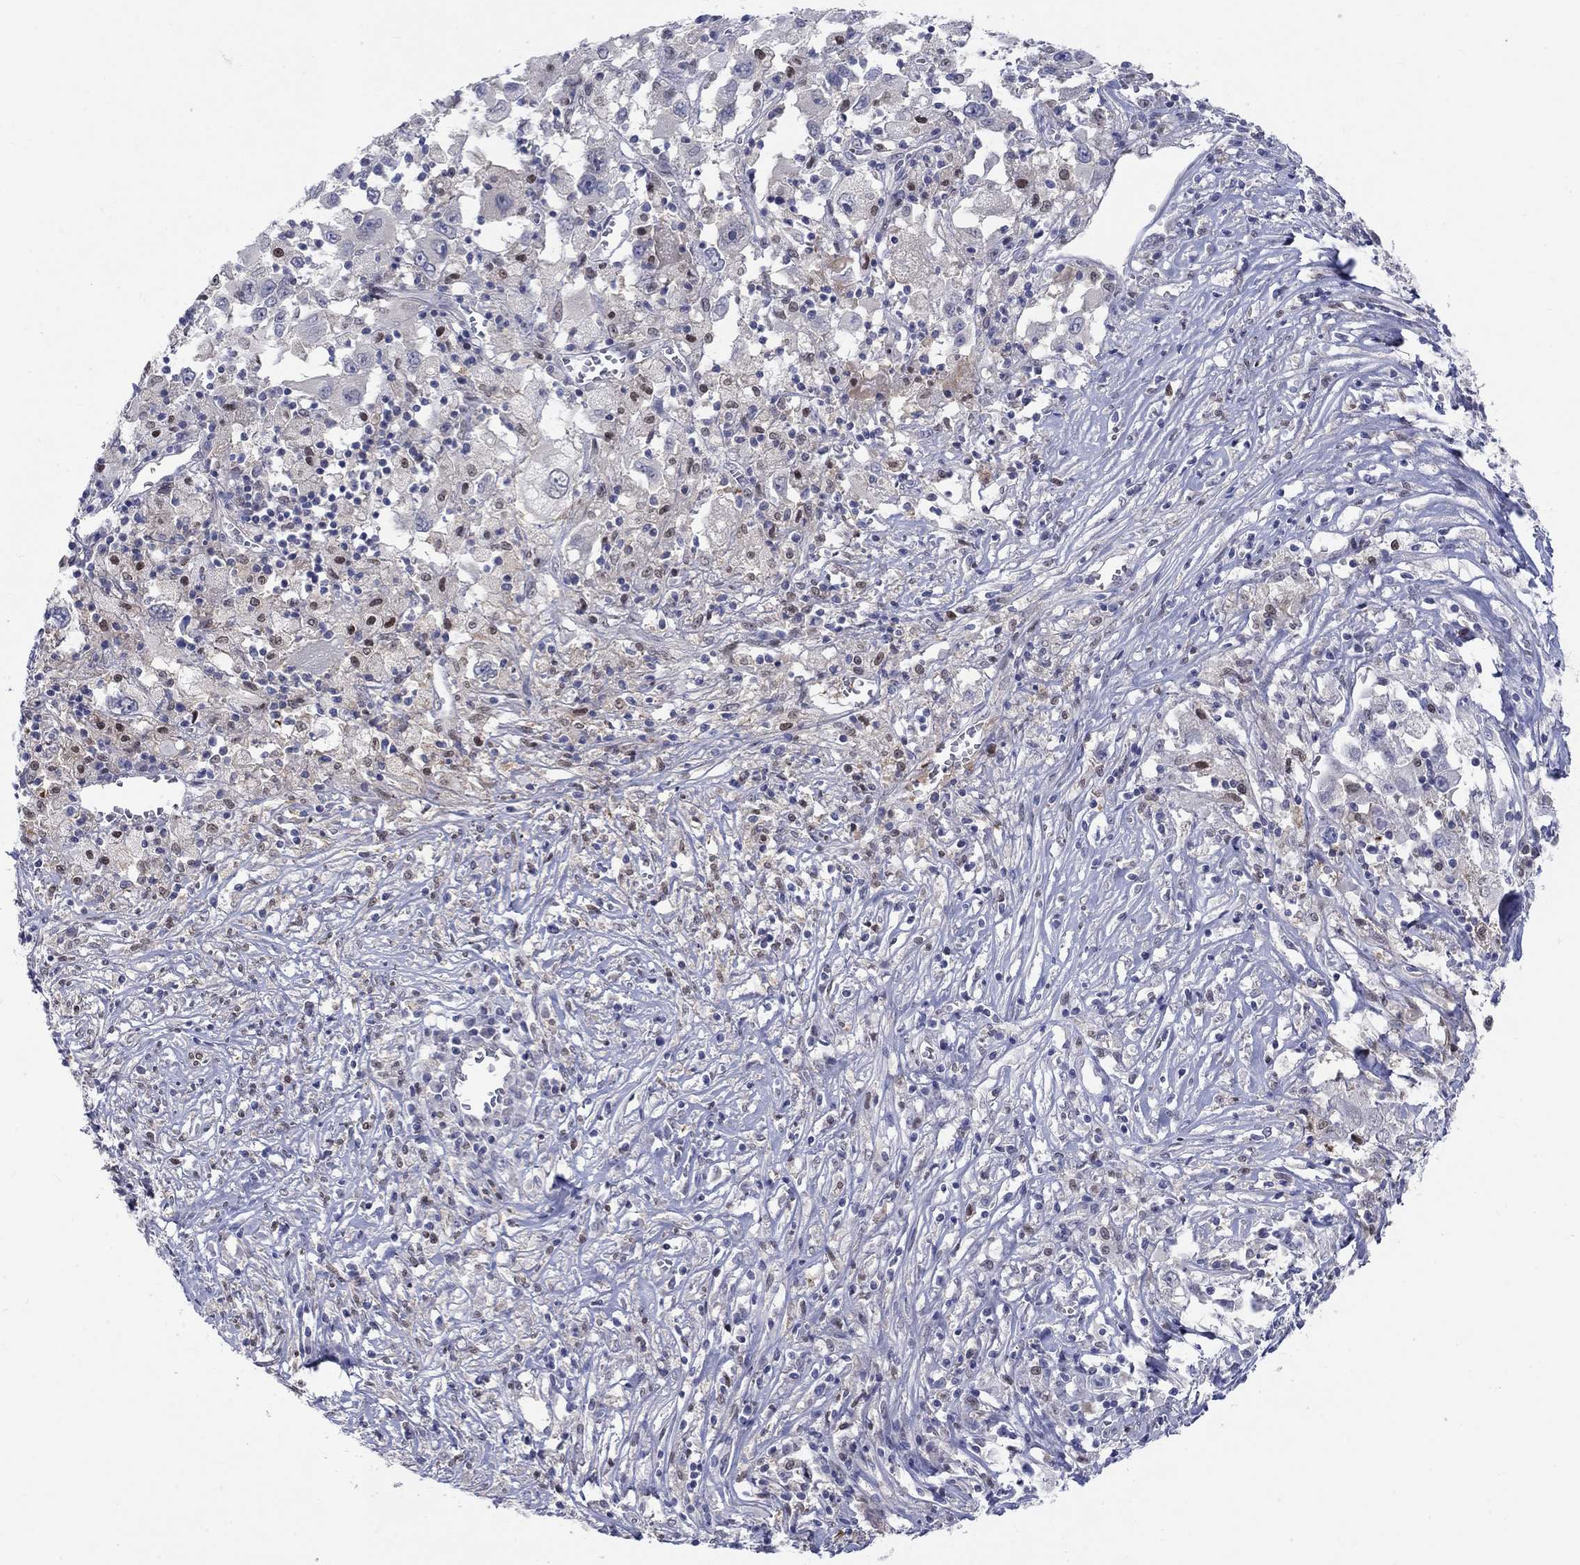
{"staining": {"intensity": "negative", "quantity": "none", "location": "none"}, "tissue": "melanoma", "cell_type": "Tumor cells", "image_type": "cancer", "snomed": [{"axis": "morphology", "description": "Malignant melanoma, Metastatic site"}, {"axis": "topography", "description": "Soft tissue"}], "caption": "Micrograph shows no significant protein staining in tumor cells of malignant melanoma (metastatic site). (IHC, brightfield microscopy, high magnification).", "gene": "EGFLAM", "patient": {"sex": "male", "age": 50}}